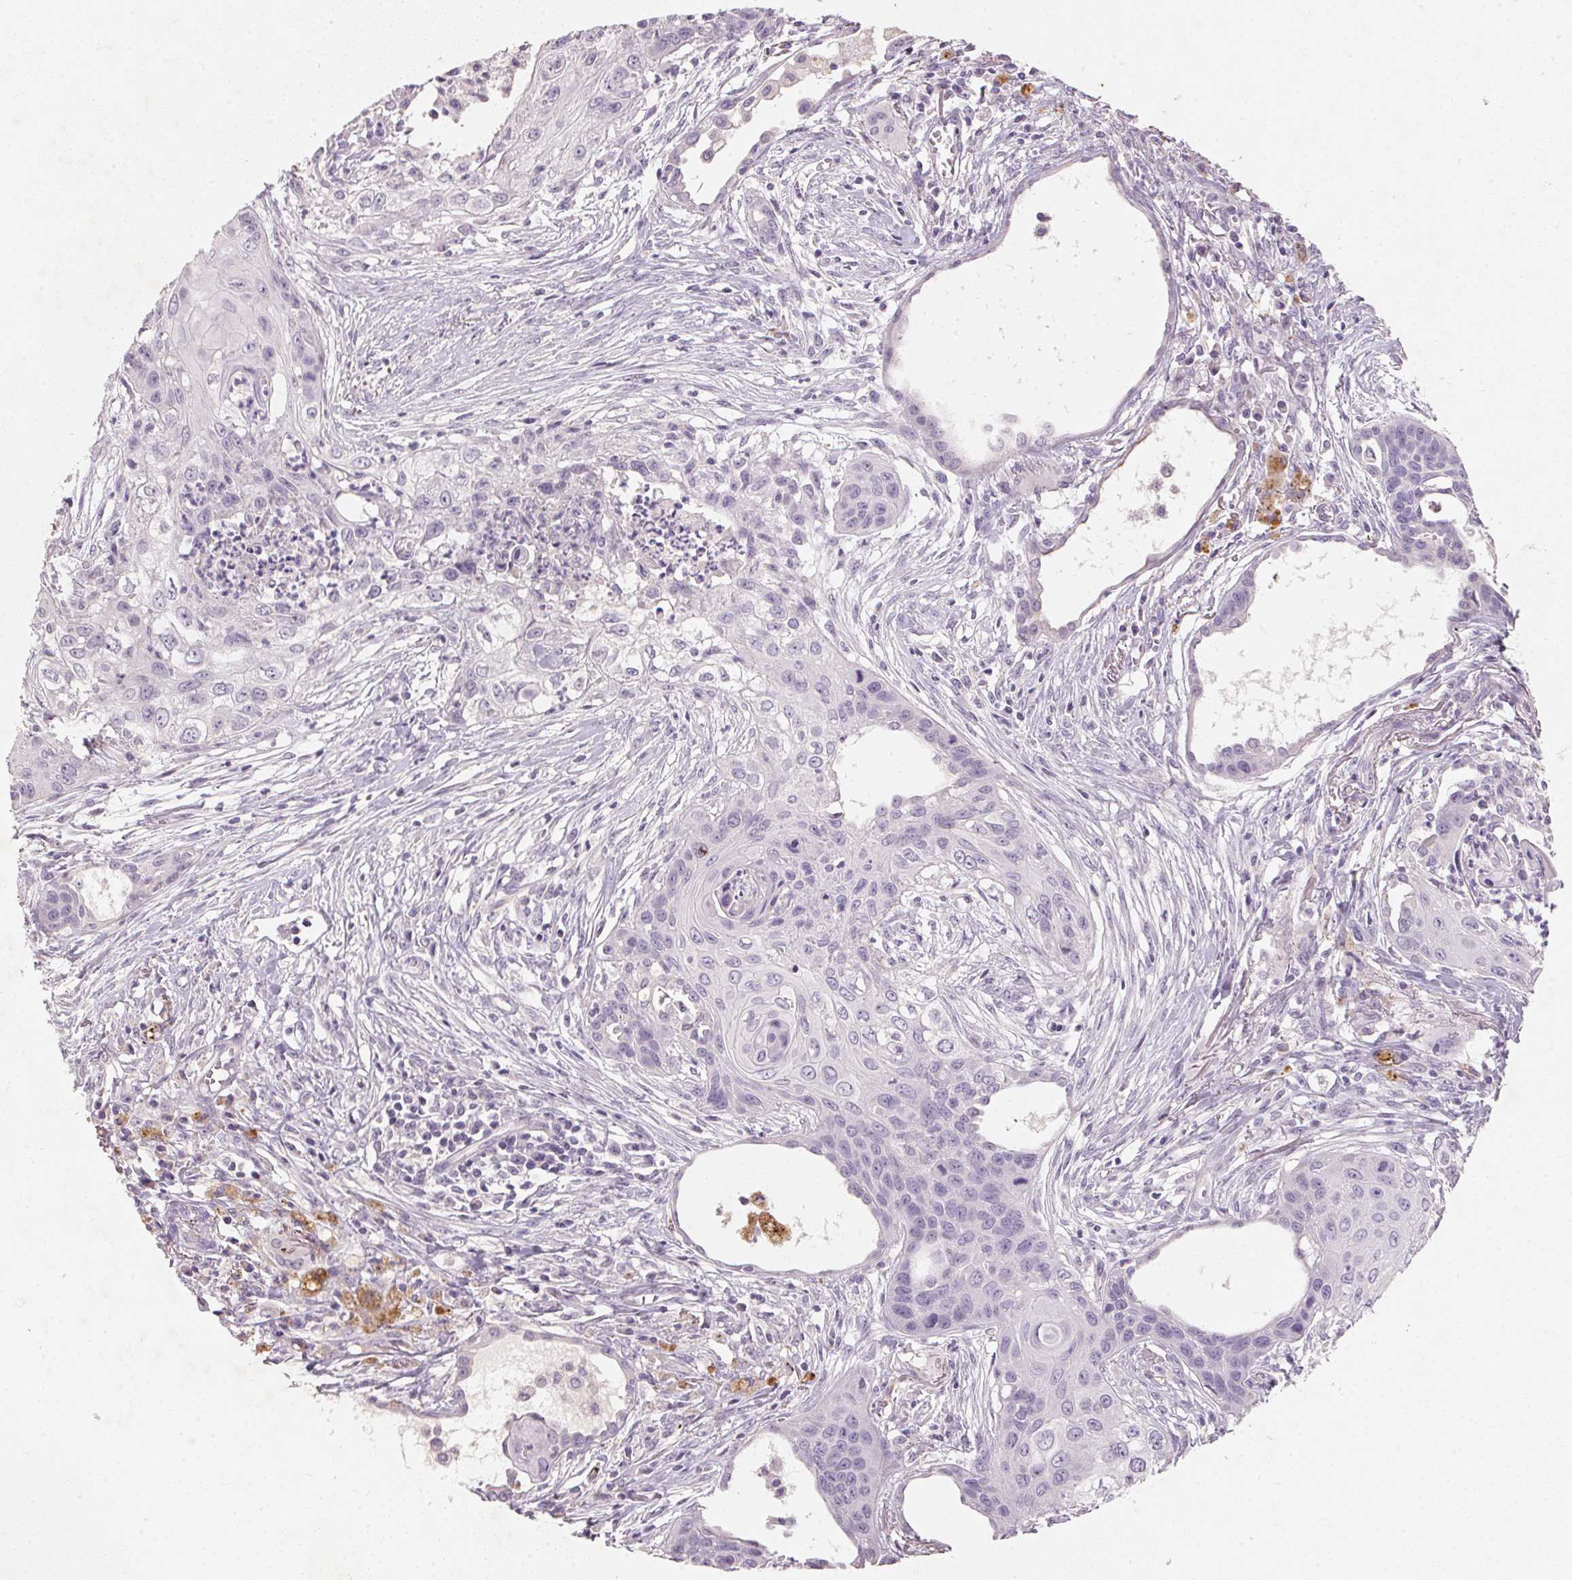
{"staining": {"intensity": "negative", "quantity": "none", "location": "none"}, "tissue": "lung cancer", "cell_type": "Tumor cells", "image_type": "cancer", "snomed": [{"axis": "morphology", "description": "Squamous cell carcinoma, NOS"}, {"axis": "topography", "description": "Lung"}], "caption": "Protein analysis of lung cancer (squamous cell carcinoma) displays no significant staining in tumor cells. Brightfield microscopy of IHC stained with DAB (brown) and hematoxylin (blue), captured at high magnification.", "gene": "CXCL5", "patient": {"sex": "male", "age": 71}}